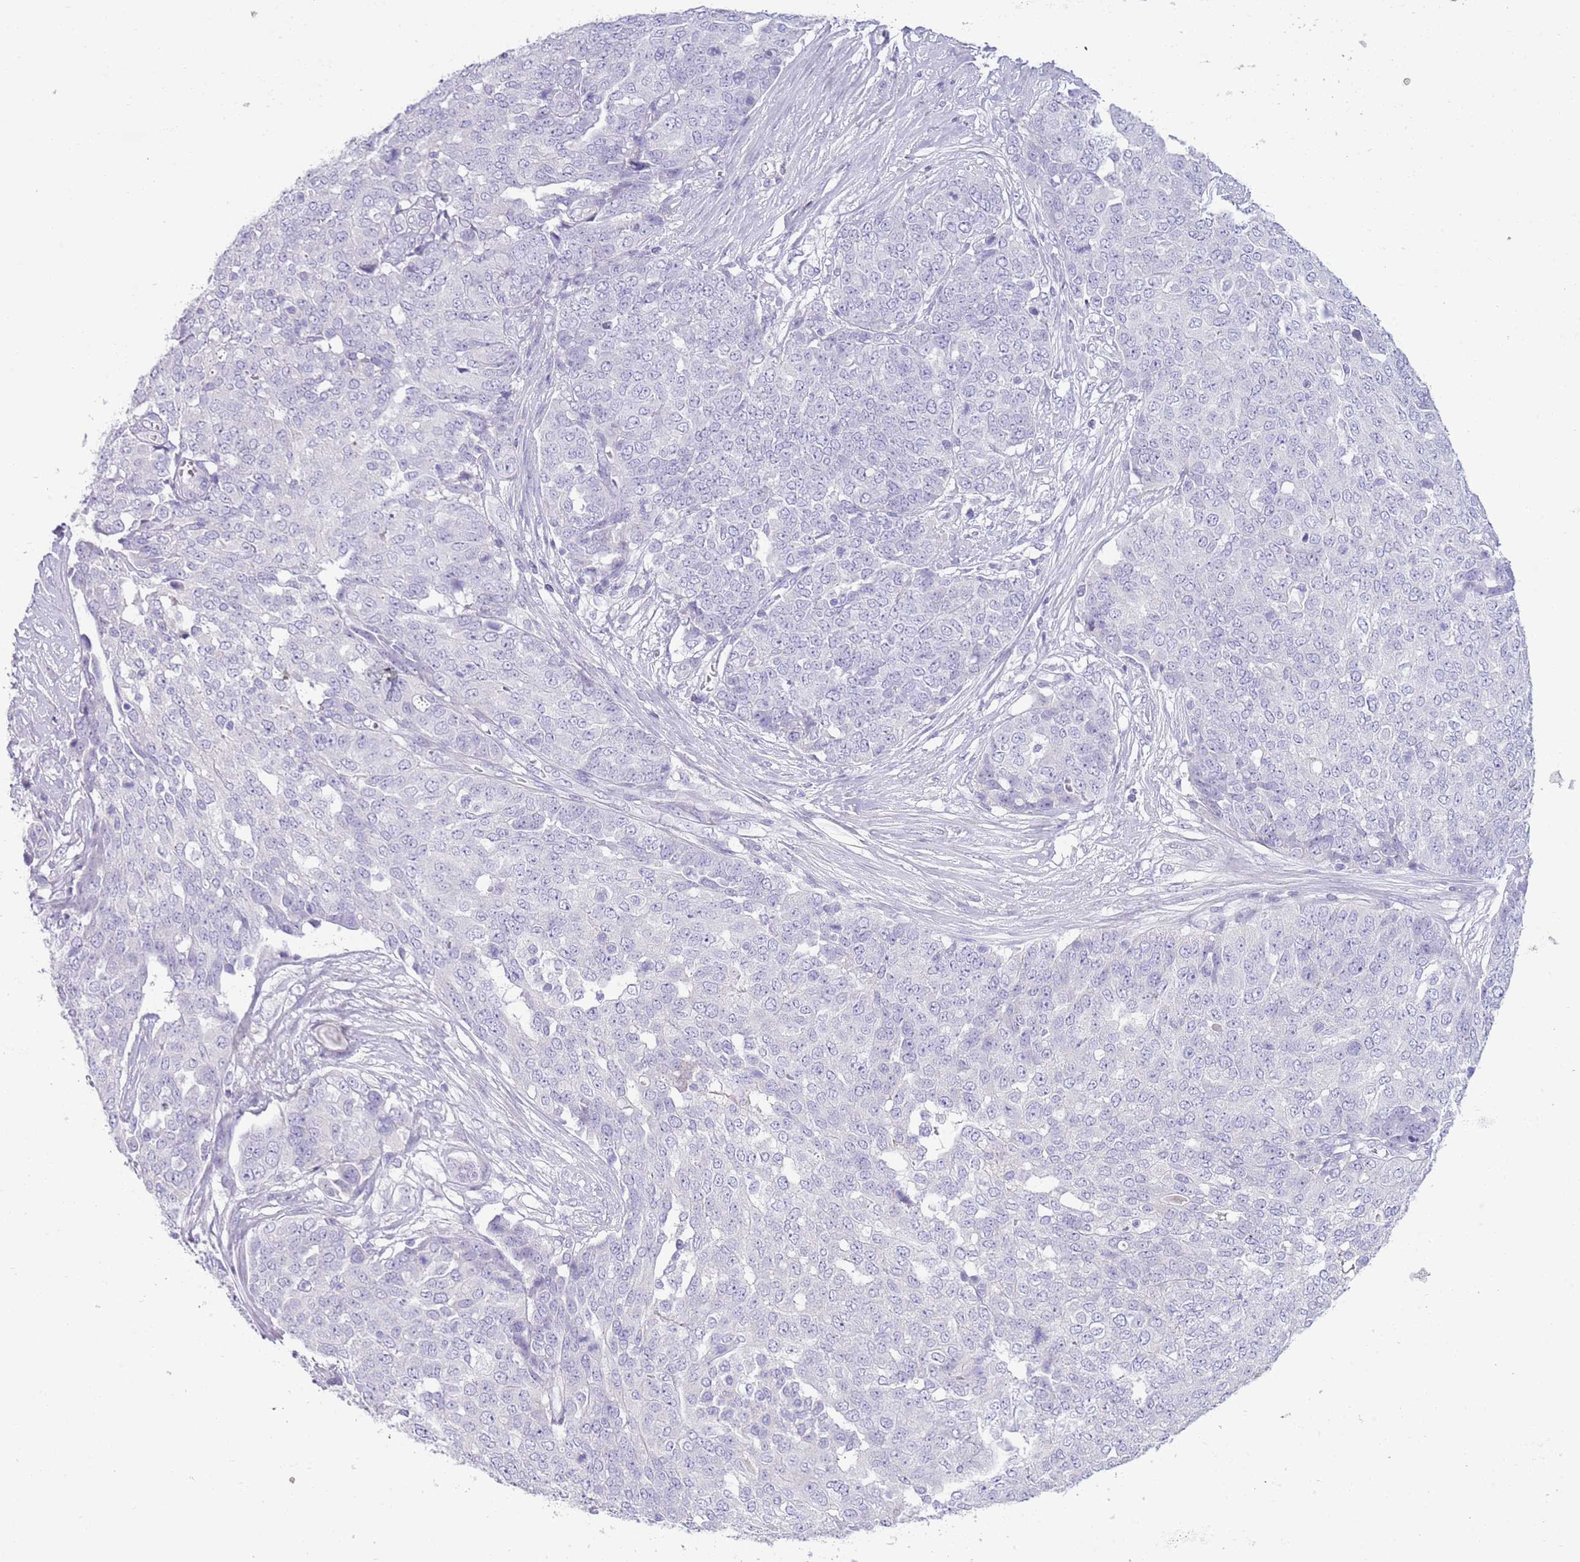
{"staining": {"intensity": "negative", "quantity": "none", "location": "none"}, "tissue": "ovarian cancer", "cell_type": "Tumor cells", "image_type": "cancer", "snomed": [{"axis": "morphology", "description": "Cystadenocarcinoma, serous, NOS"}, {"axis": "topography", "description": "Soft tissue"}, {"axis": "topography", "description": "Ovary"}], "caption": "The image shows no staining of tumor cells in ovarian cancer (serous cystadenocarcinoma).", "gene": "TOX2", "patient": {"sex": "female", "age": 57}}